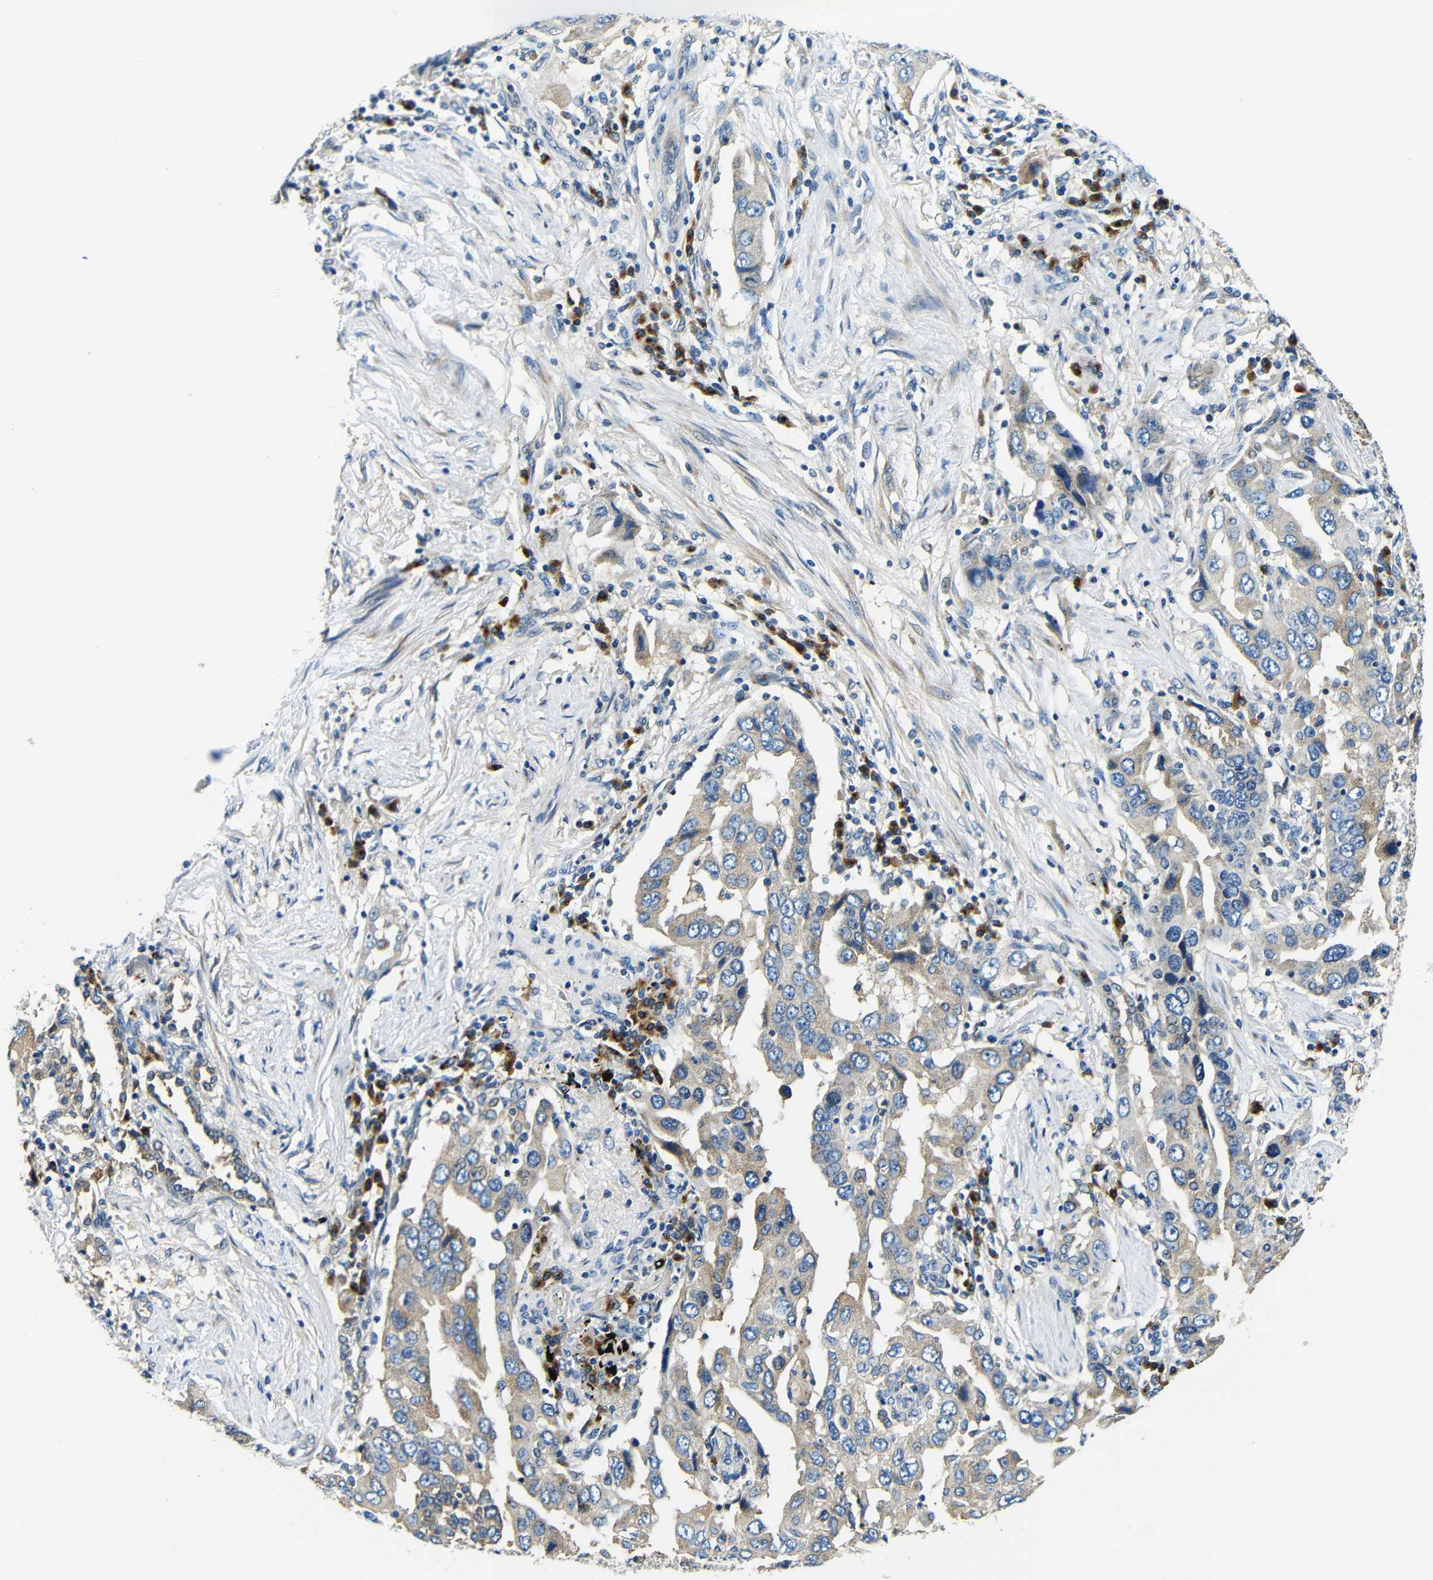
{"staining": {"intensity": "weak", "quantity": ">75%", "location": "cytoplasmic/membranous"}, "tissue": "lung cancer", "cell_type": "Tumor cells", "image_type": "cancer", "snomed": [{"axis": "morphology", "description": "Adenocarcinoma, NOS"}, {"axis": "topography", "description": "Lung"}], "caption": "Lung cancer (adenocarcinoma) was stained to show a protein in brown. There is low levels of weak cytoplasmic/membranous staining in about >75% of tumor cells. The protein is shown in brown color, while the nuclei are stained blue.", "gene": "USO1", "patient": {"sex": "female", "age": 65}}